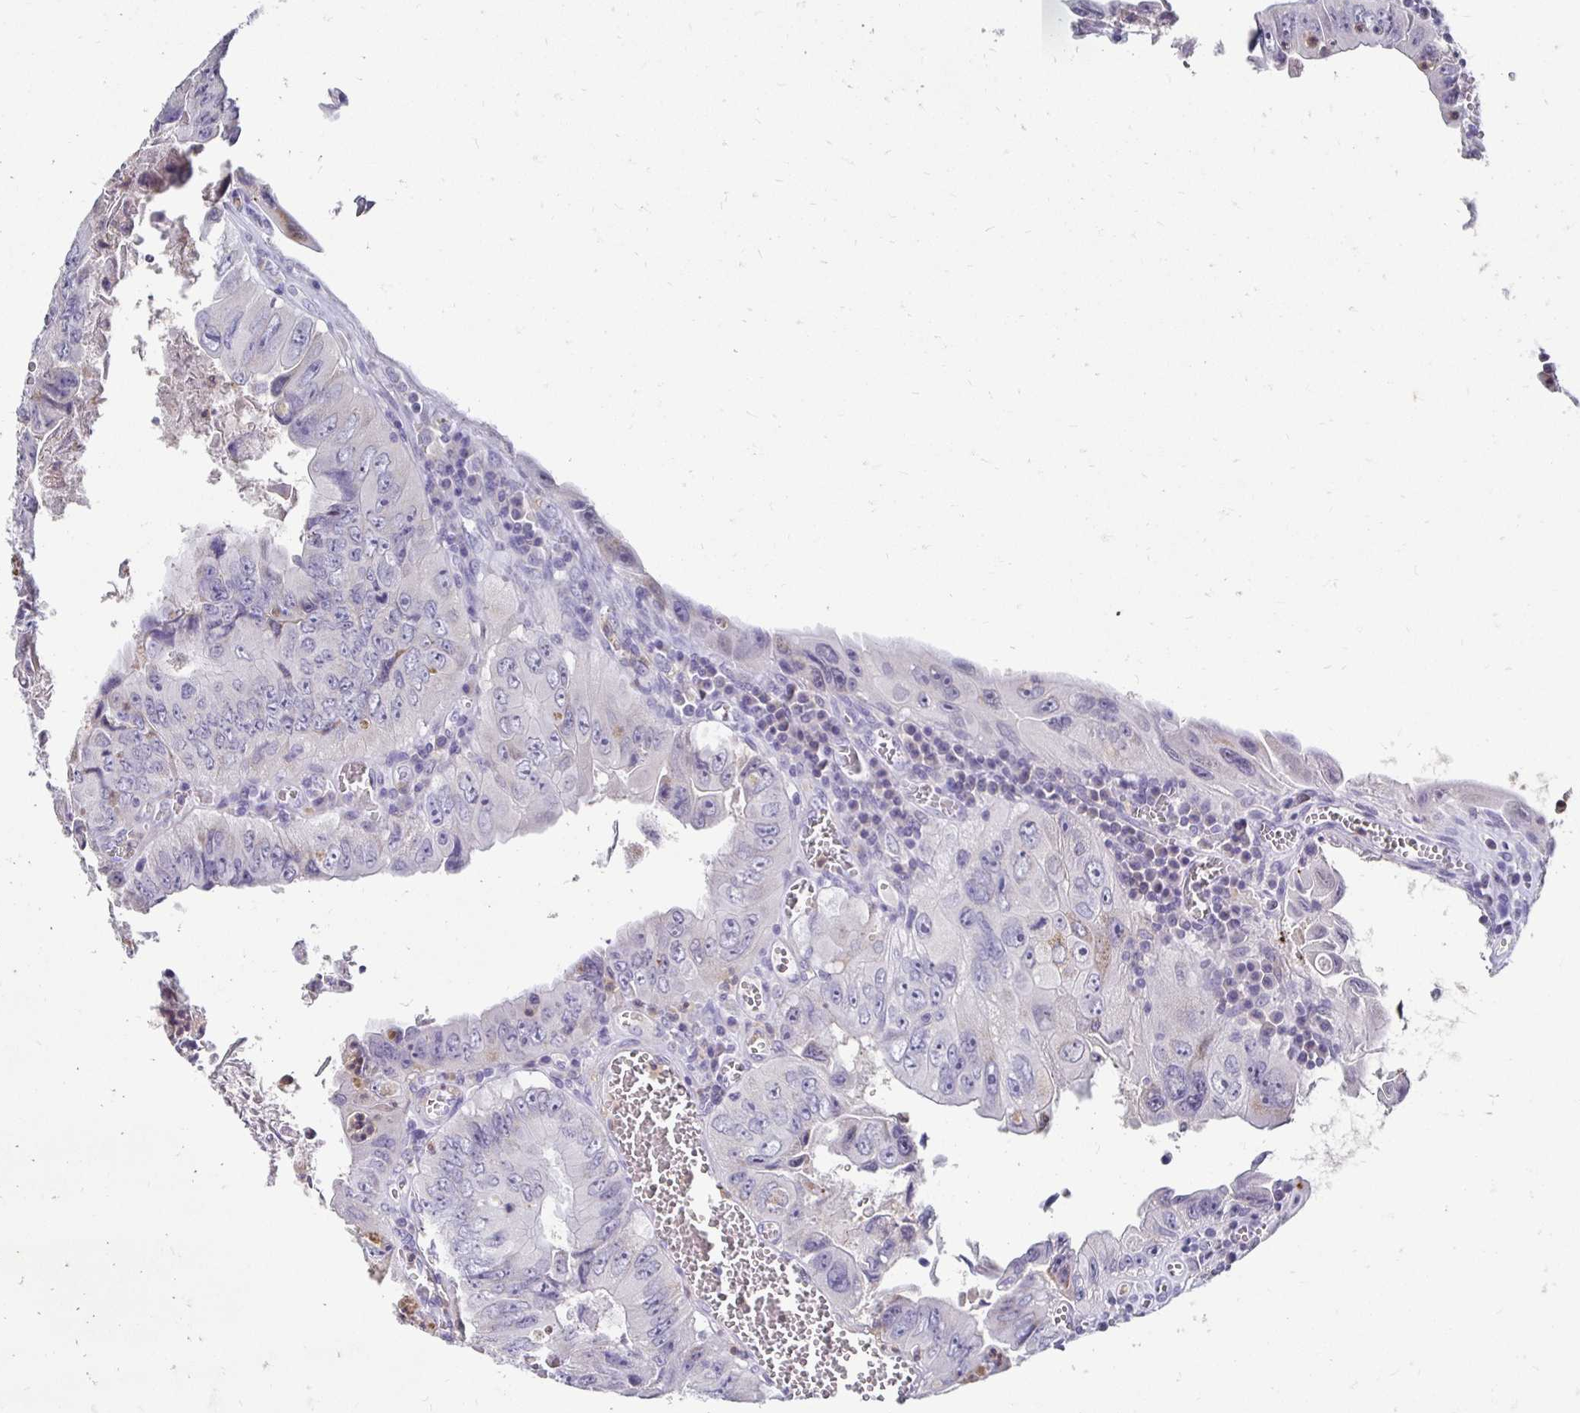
{"staining": {"intensity": "weak", "quantity": "<25%", "location": "cytoplasmic/membranous"}, "tissue": "colorectal cancer", "cell_type": "Tumor cells", "image_type": "cancer", "snomed": [{"axis": "morphology", "description": "Adenocarcinoma, NOS"}, {"axis": "topography", "description": "Colon"}], "caption": "DAB immunohistochemical staining of colorectal adenocarcinoma reveals no significant staining in tumor cells.", "gene": "GK2", "patient": {"sex": "female", "age": 84}}